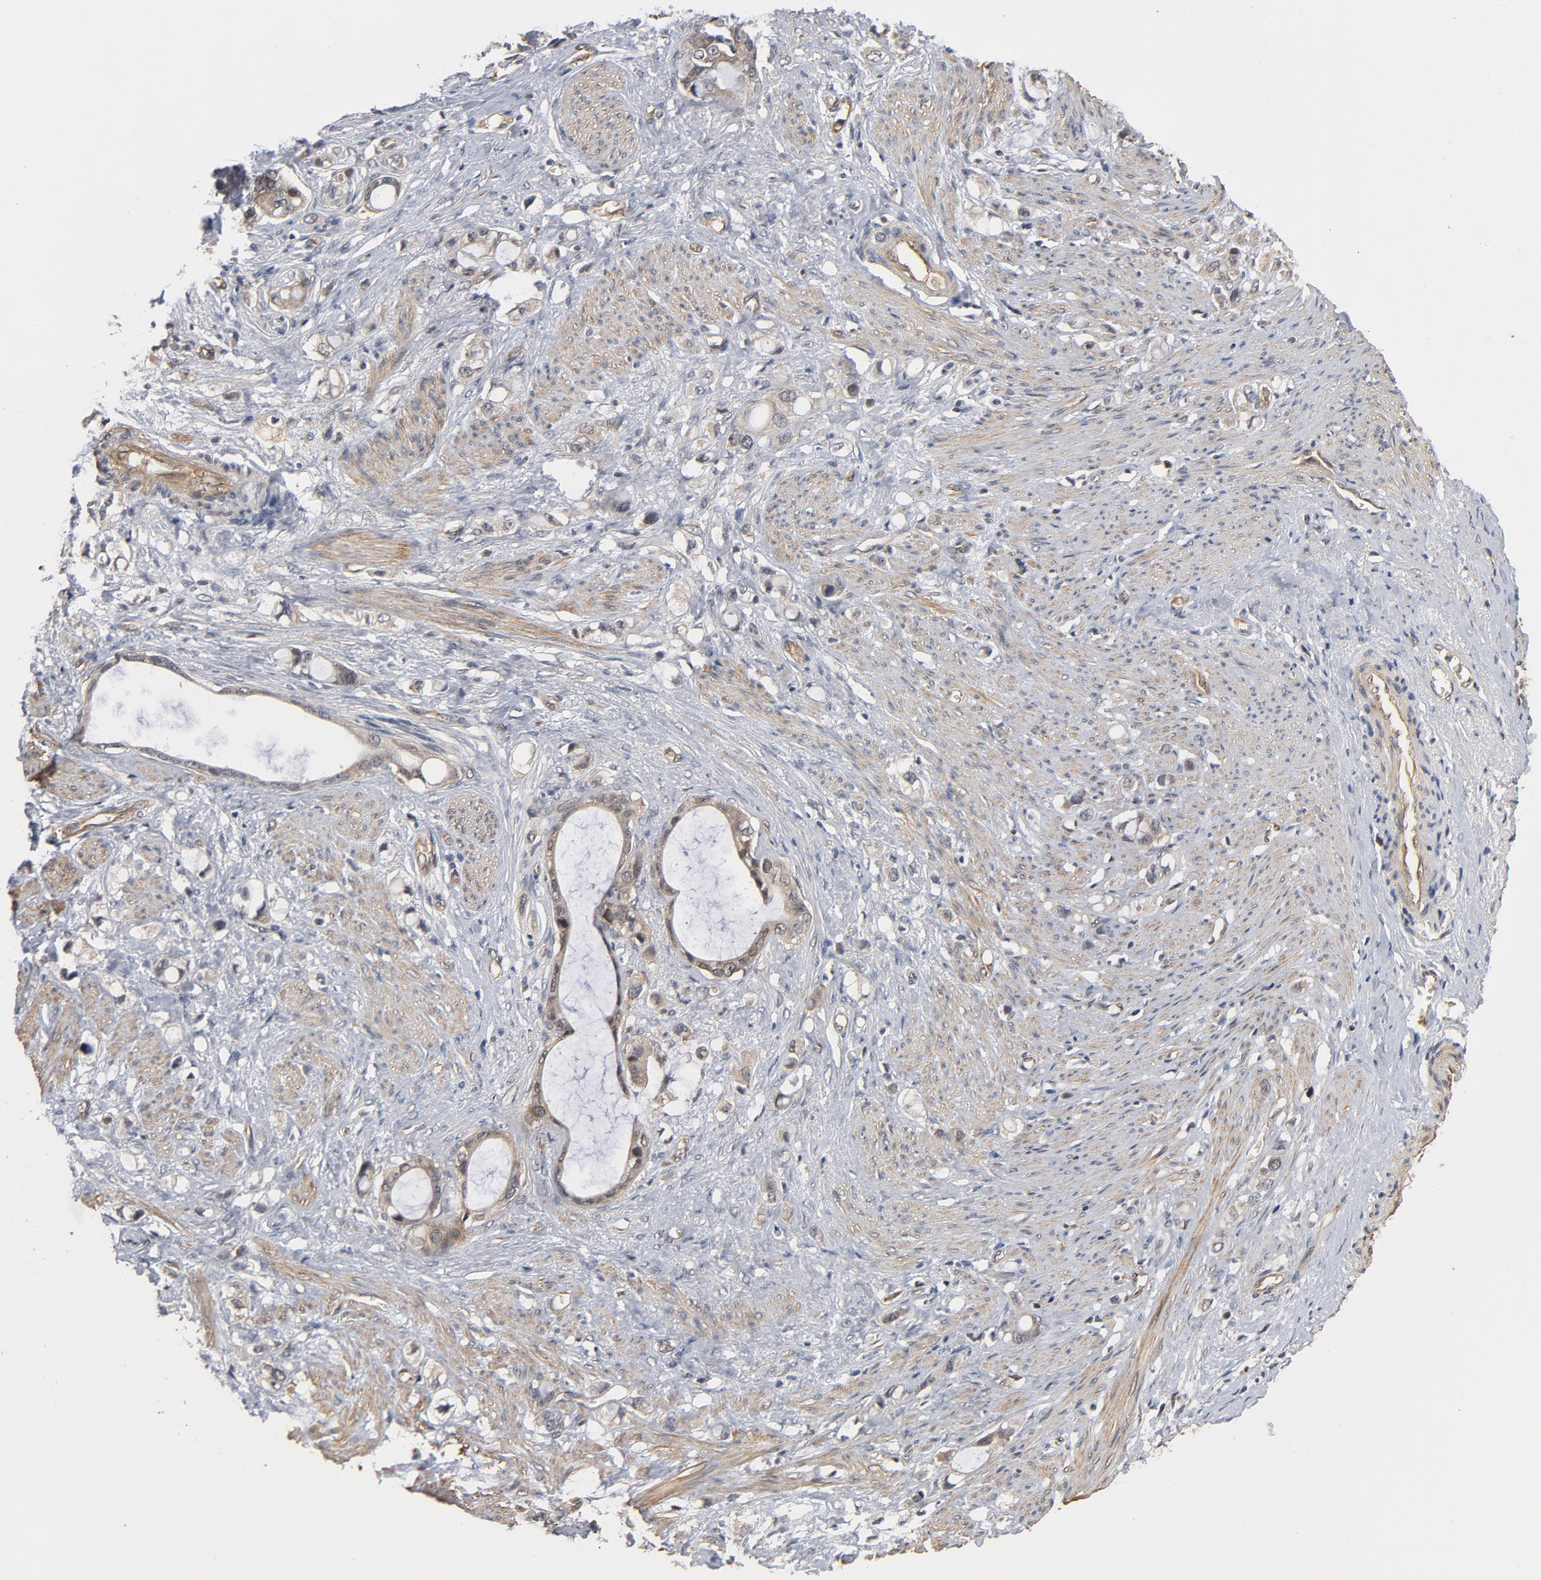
{"staining": {"intensity": "weak", "quantity": ">75%", "location": "cytoplasmic/membranous"}, "tissue": "stomach cancer", "cell_type": "Tumor cells", "image_type": "cancer", "snomed": [{"axis": "morphology", "description": "Adenocarcinoma, NOS"}, {"axis": "topography", "description": "Stomach"}], "caption": "Immunohistochemical staining of human stomach cancer shows low levels of weak cytoplasmic/membranous protein staining in about >75% of tumor cells. Using DAB (brown) and hematoxylin (blue) stains, captured at high magnification using brightfield microscopy.", "gene": "CDC37", "patient": {"sex": "female", "age": 75}}